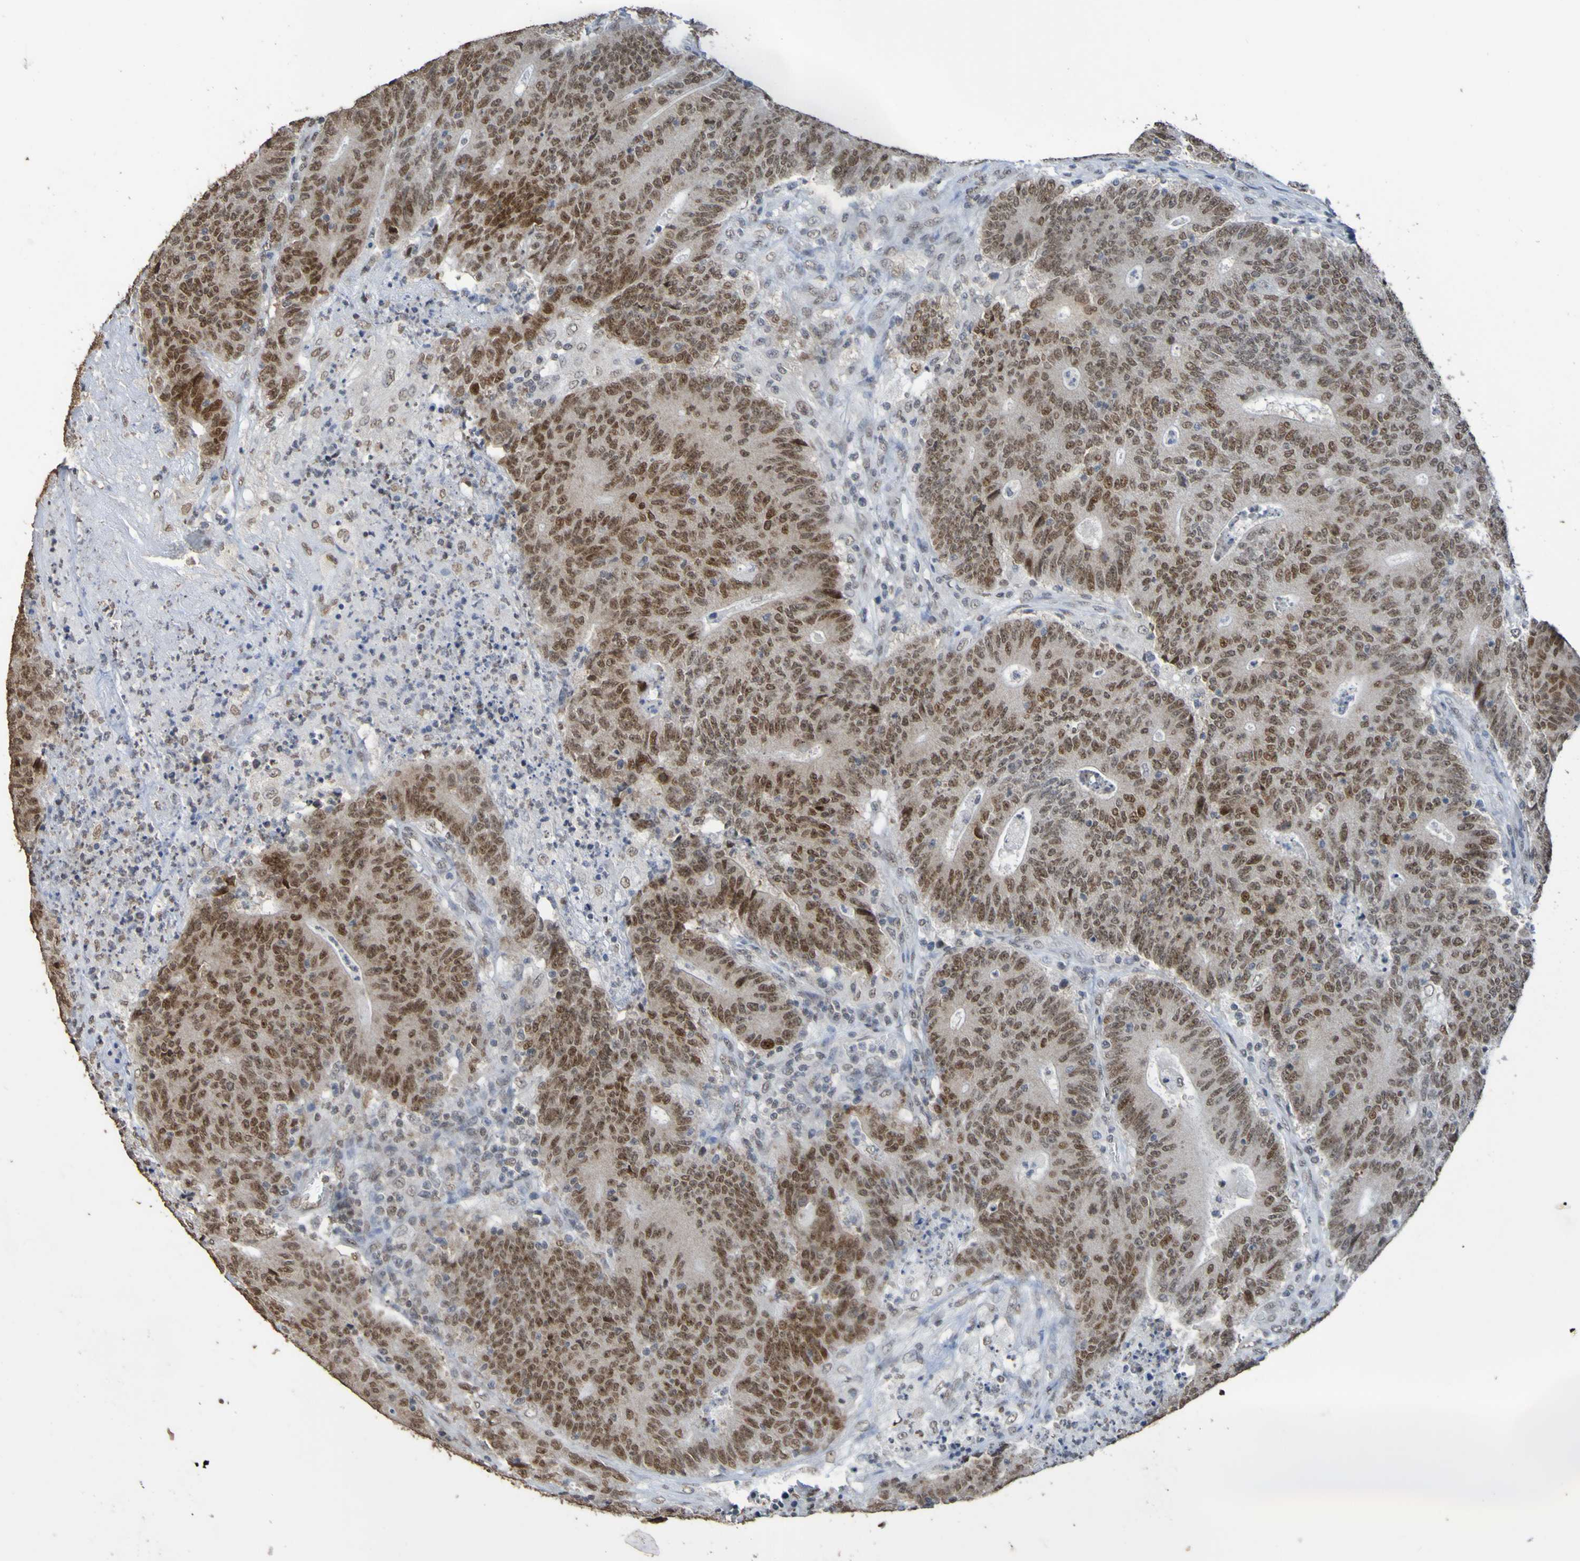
{"staining": {"intensity": "moderate", "quantity": ">75%", "location": "nuclear"}, "tissue": "colorectal cancer", "cell_type": "Tumor cells", "image_type": "cancer", "snomed": [{"axis": "morphology", "description": "Normal tissue, NOS"}, {"axis": "morphology", "description": "Adenocarcinoma, NOS"}, {"axis": "topography", "description": "Colon"}], "caption": "High-magnification brightfield microscopy of colorectal cancer stained with DAB (3,3'-diaminobenzidine) (brown) and counterstained with hematoxylin (blue). tumor cells exhibit moderate nuclear positivity is appreciated in approximately>75% of cells. (IHC, brightfield microscopy, high magnification).", "gene": "ALKBH2", "patient": {"sex": "female", "age": 75}}